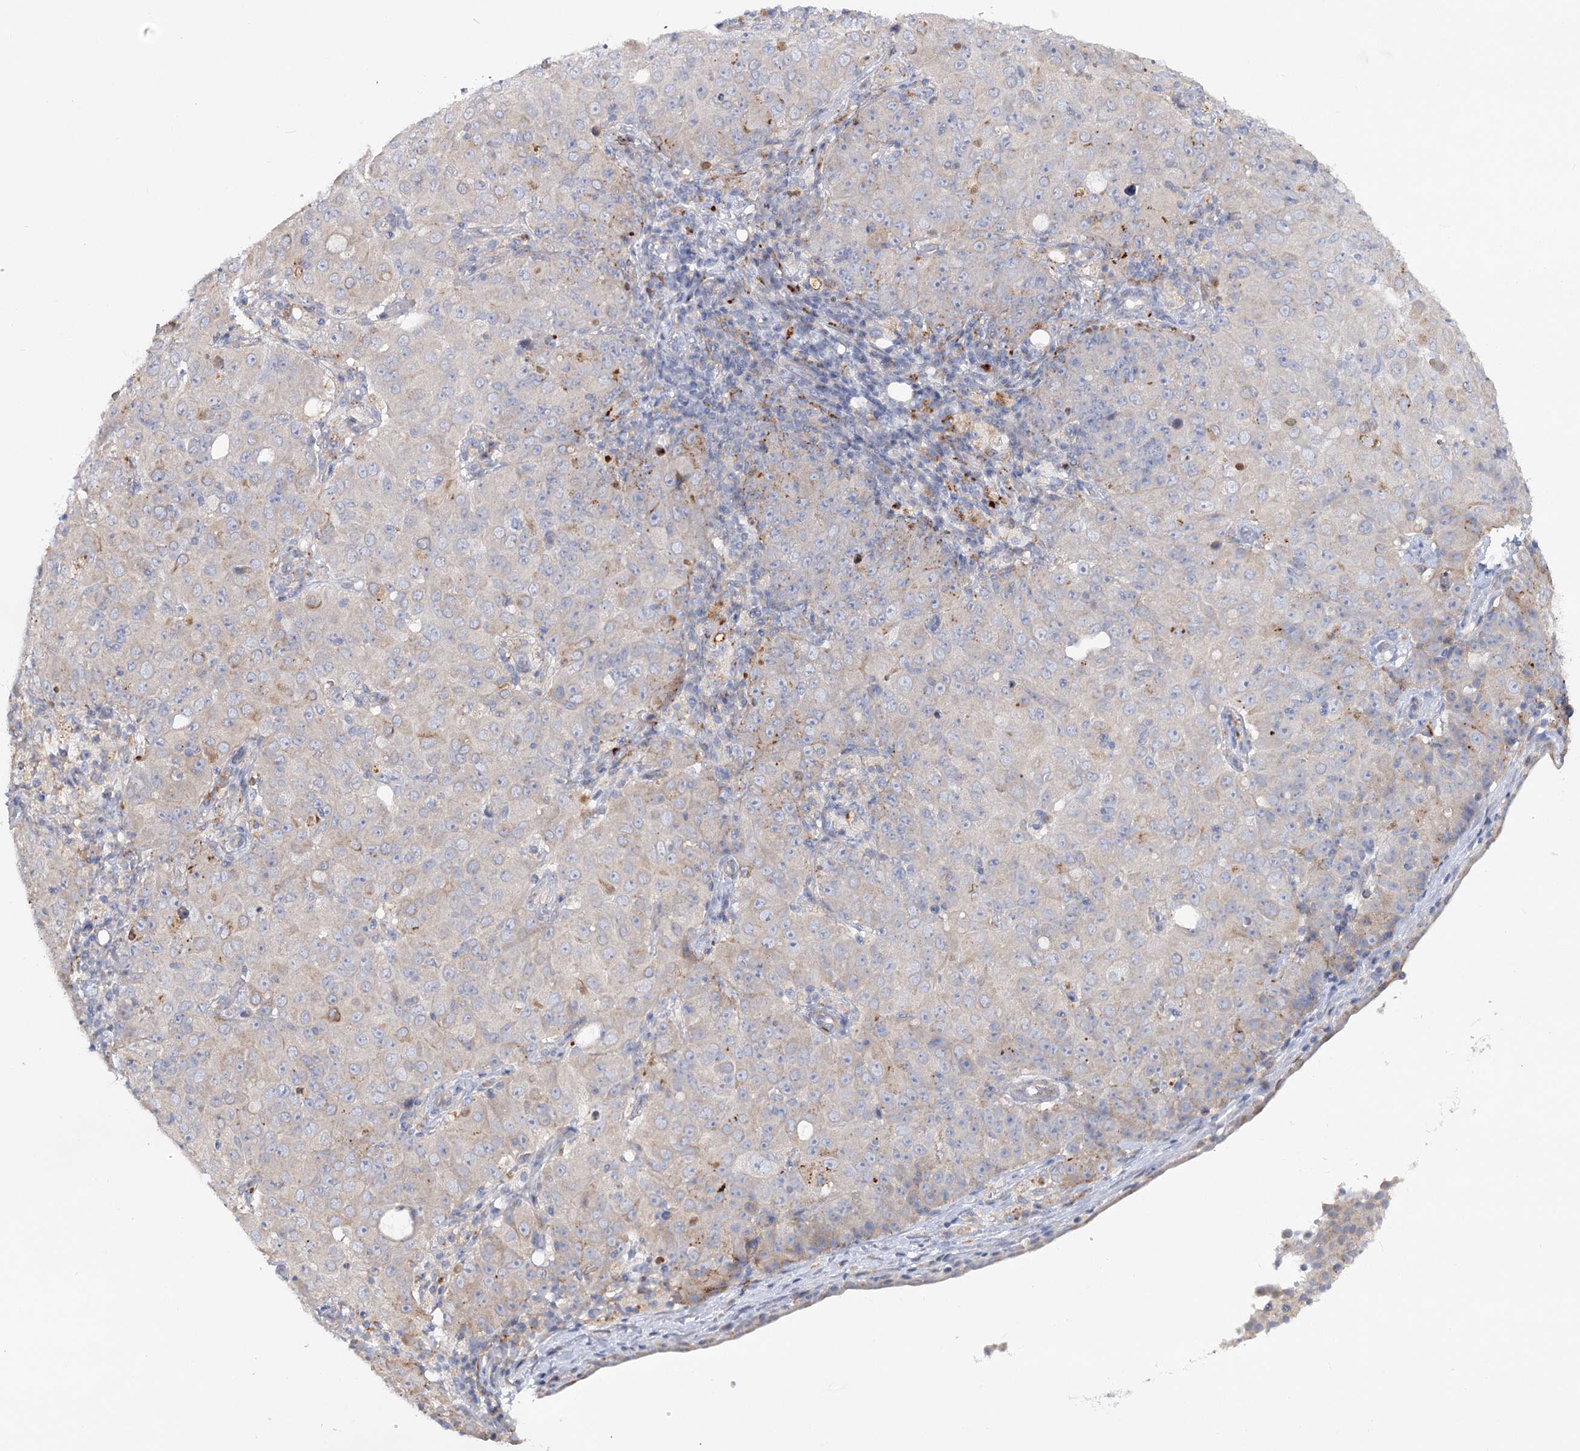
{"staining": {"intensity": "moderate", "quantity": "<25%", "location": "cytoplasmic/membranous"}, "tissue": "ovarian cancer", "cell_type": "Tumor cells", "image_type": "cancer", "snomed": [{"axis": "morphology", "description": "Carcinoma, endometroid"}, {"axis": "topography", "description": "Ovary"}], "caption": "Immunohistochemistry (DAB (3,3'-diaminobenzidine)) staining of ovarian cancer (endometroid carcinoma) reveals moderate cytoplasmic/membranous protein positivity in approximately <25% of tumor cells. (DAB (3,3'-diaminobenzidine) IHC, brown staining for protein, blue staining for nuclei).", "gene": "SCN11A", "patient": {"sex": "female", "age": 42}}